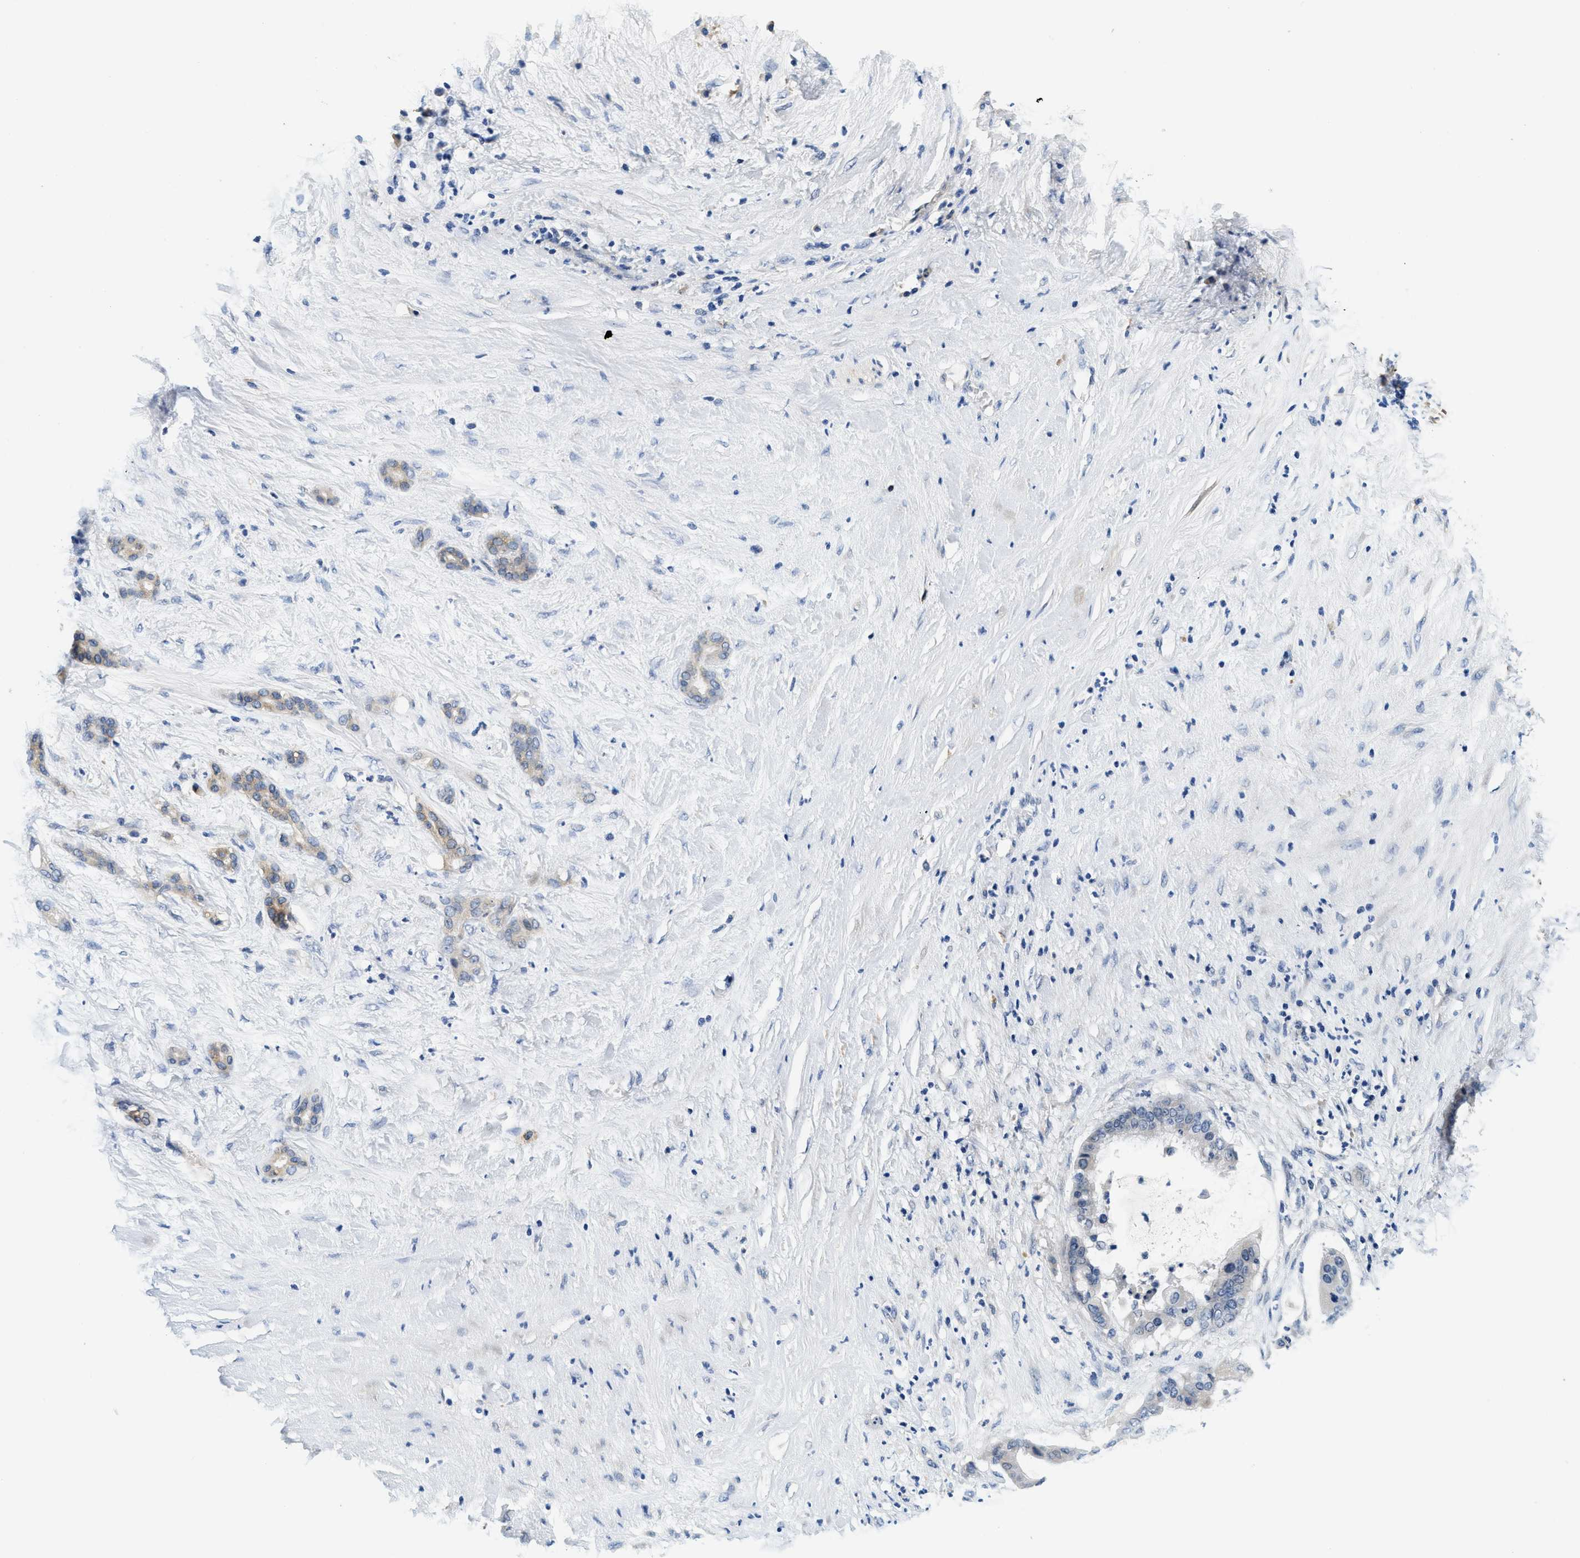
{"staining": {"intensity": "weak", "quantity": "<25%", "location": "cytoplasmic/membranous"}, "tissue": "pancreatic cancer", "cell_type": "Tumor cells", "image_type": "cancer", "snomed": [{"axis": "morphology", "description": "Adenocarcinoma, NOS"}, {"axis": "topography", "description": "Pancreas"}], "caption": "High power microscopy photomicrograph of an immunohistochemistry image of pancreatic cancer, revealing no significant expression in tumor cells.", "gene": "ALDH3A2", "patient": {"sex": "male", "age": 41}}